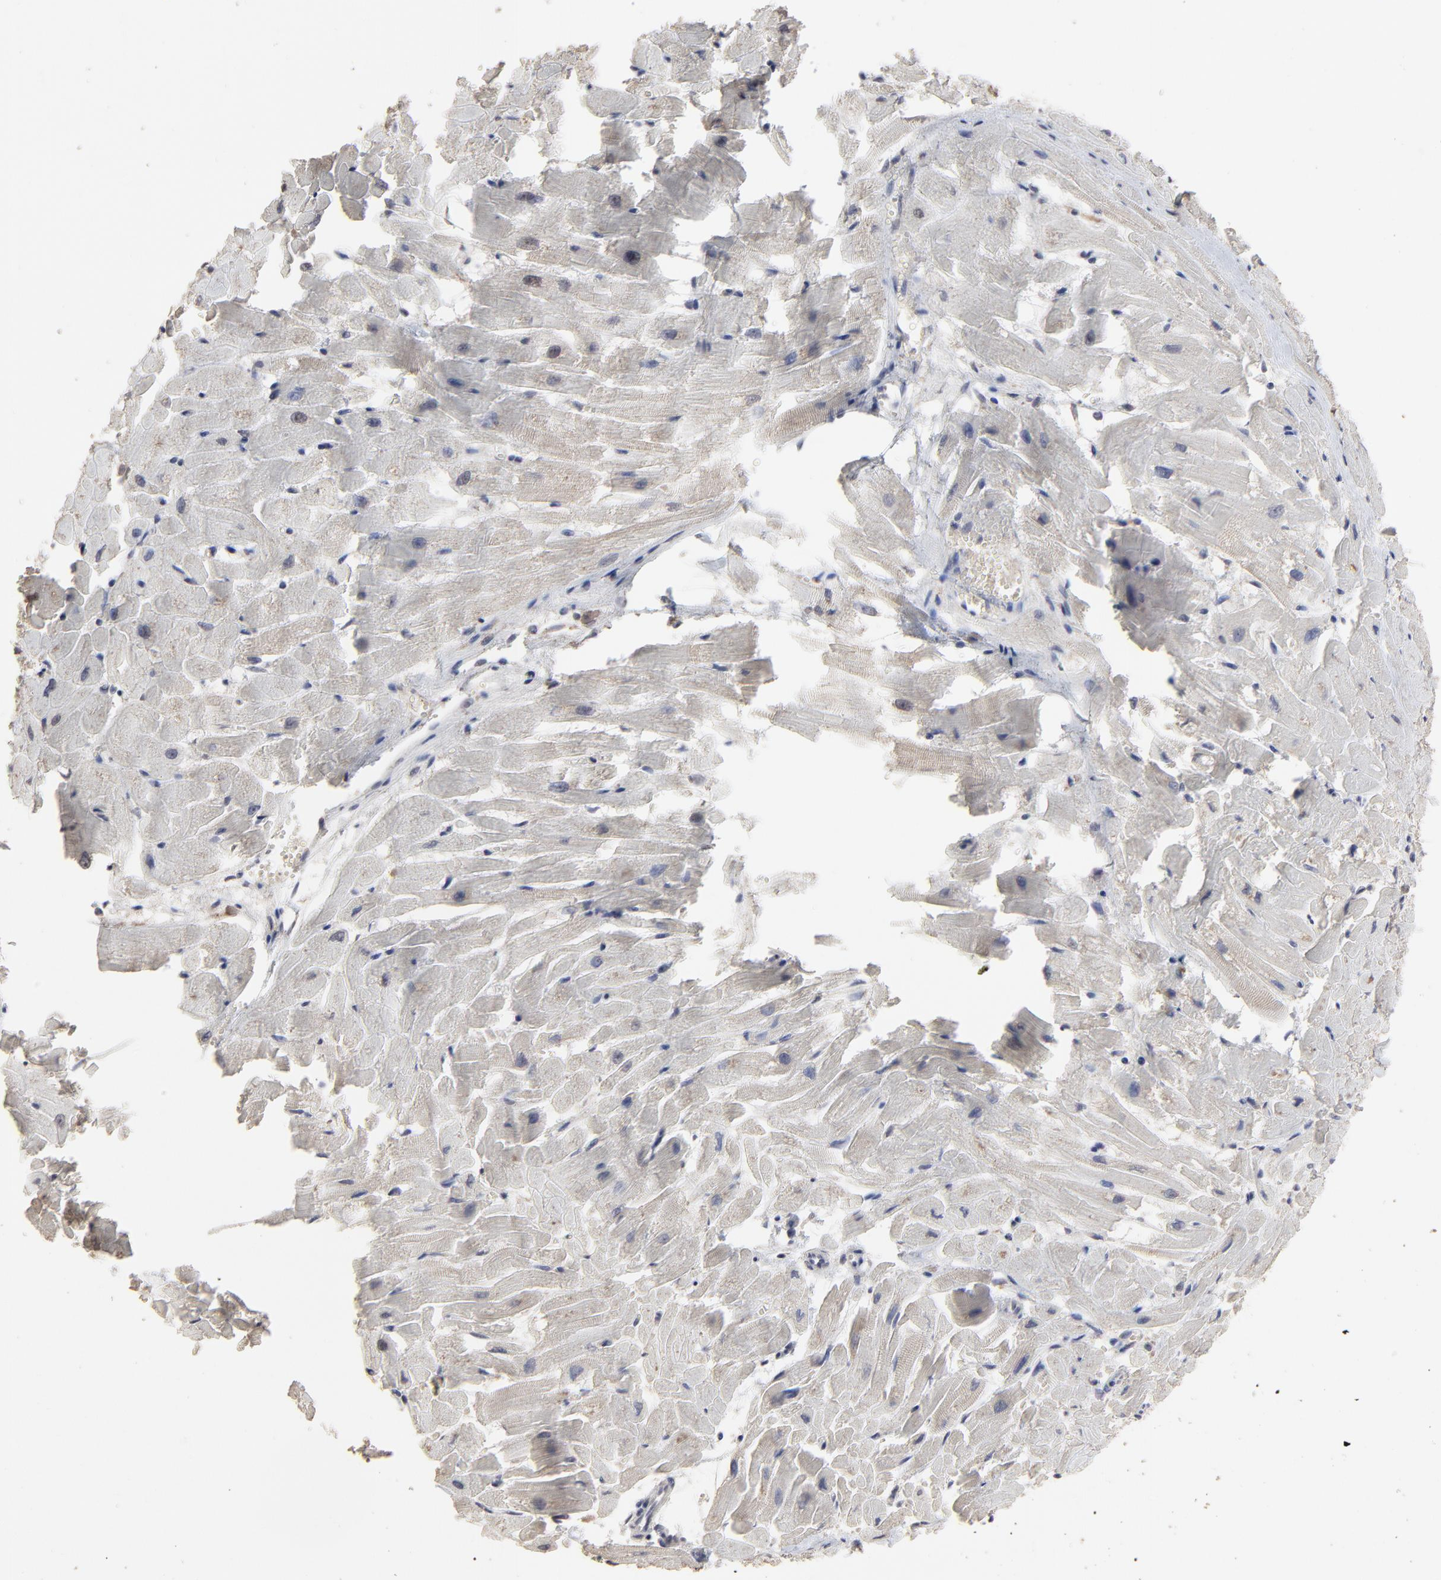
{"staining": {"intensity": "weak", "quantity": "25%-75%", "location": "cytoplasmic/membranous"}, "tissue": "heart muscle", "cell_type": "Cardiomyocytes", "image_type": "normal", "snomed": [{"axis": "morphology", "description": "Normal tissue, NOS"}, {"axis": "topography", "description": "Heart"}], "caption": "Benign heart muscle exhibits weak cytoplasmic/membranous expression in about 25%-75% of cardiomyocytes.", "gene": "VPREB3", "patient": {"sex": "female", "age": 19}}